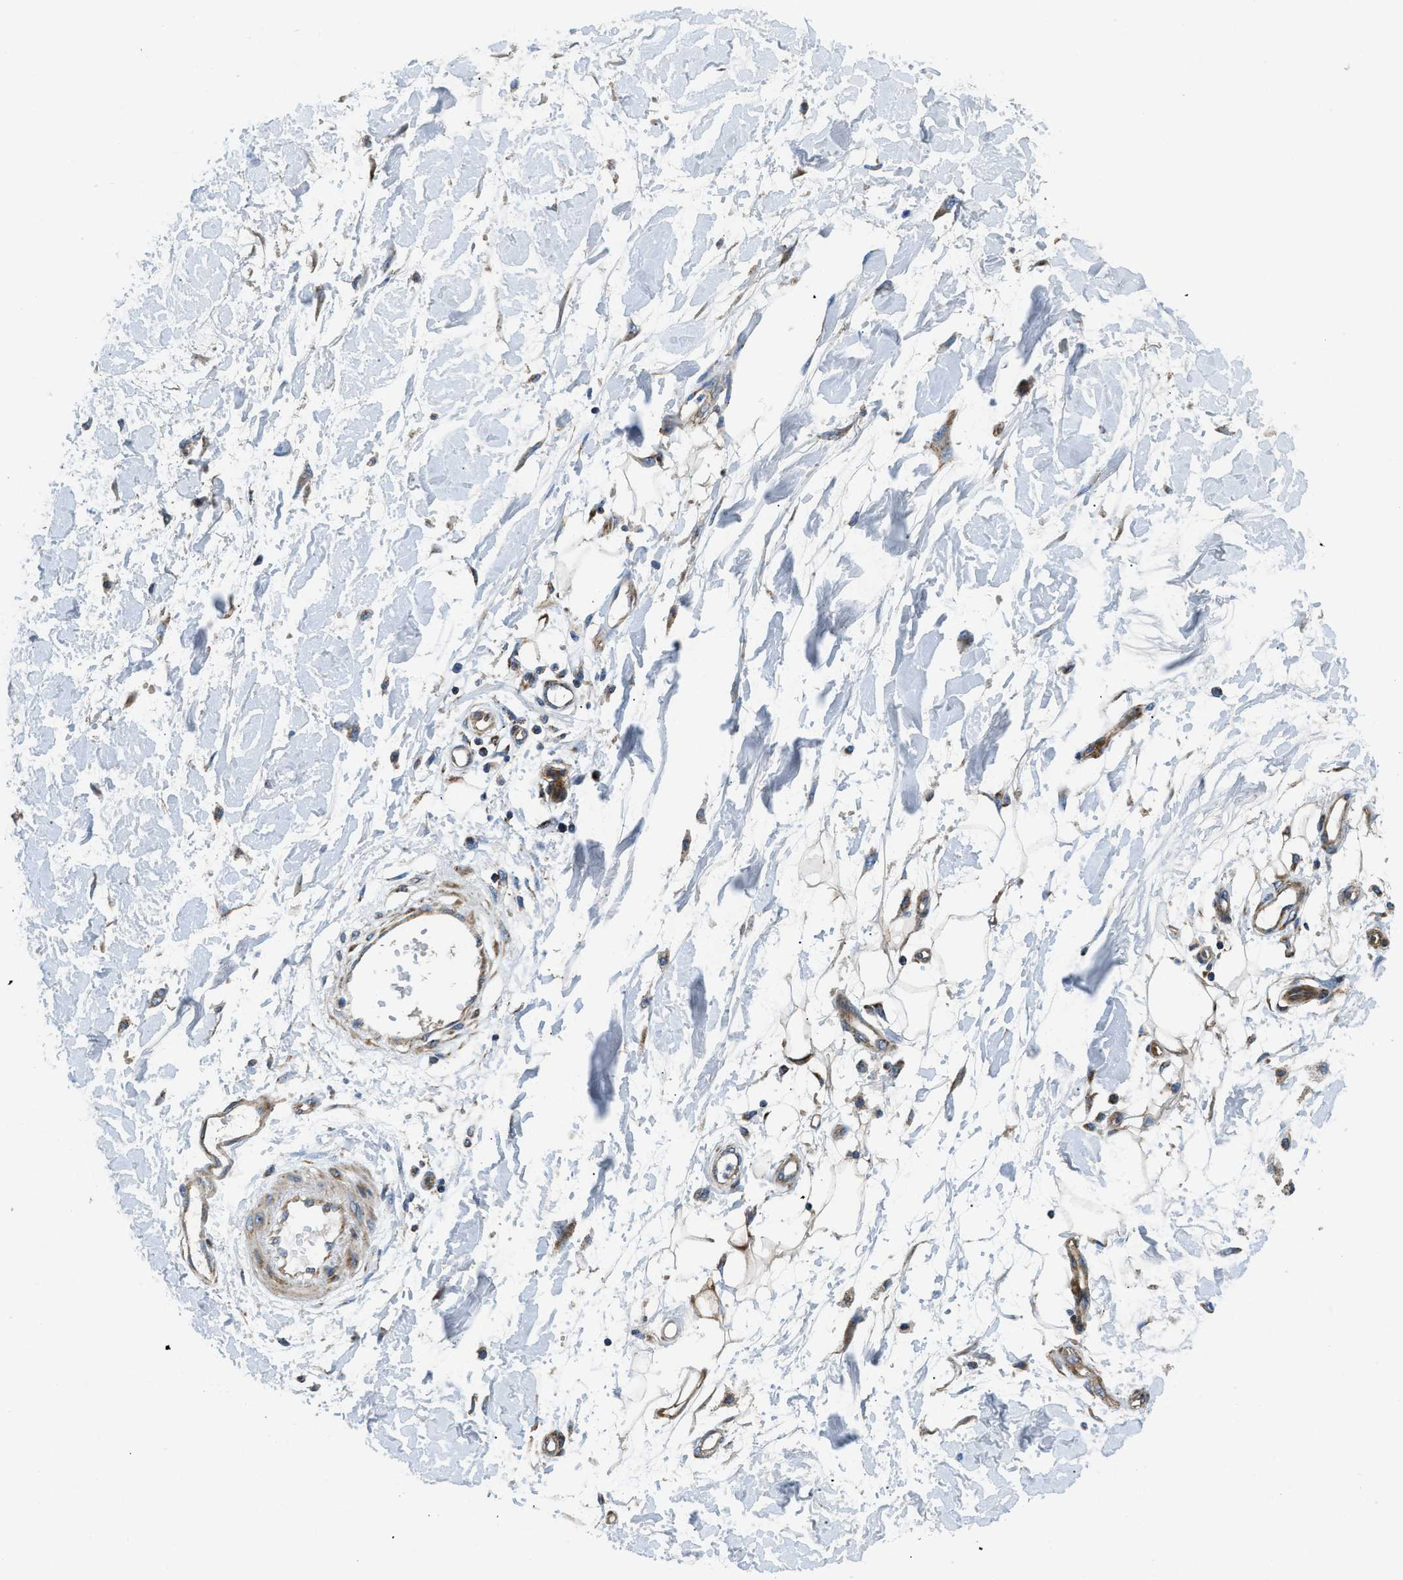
{"staining": {"intensity": "moderate", "quantity": "25%-75%", "location": "cytoplasmic/membranous"}, "tissue": "adipose tissue", "cell_type": "Adipocytes", "image_type": "normal", "snomed": [{"axis": "morphology", "description": "Normal tissue, NOS"}, {"axis": "morphology", "description": "Squamous cell carcinoma, NOS"}, {"axis": "topography", "description": "Skin"}, {"axis": "topography", "description": "Peripheral nerve tissue"}], "caption": "Moderate cytoplasmic/membranous positivity for a protein is appreciated in approximately 25%-75% of adipocytes of benign adipose tissue using immunohistochemistry (IHC).", "gene": "STK33", "patient": {"sex": "male", "age": 83}}